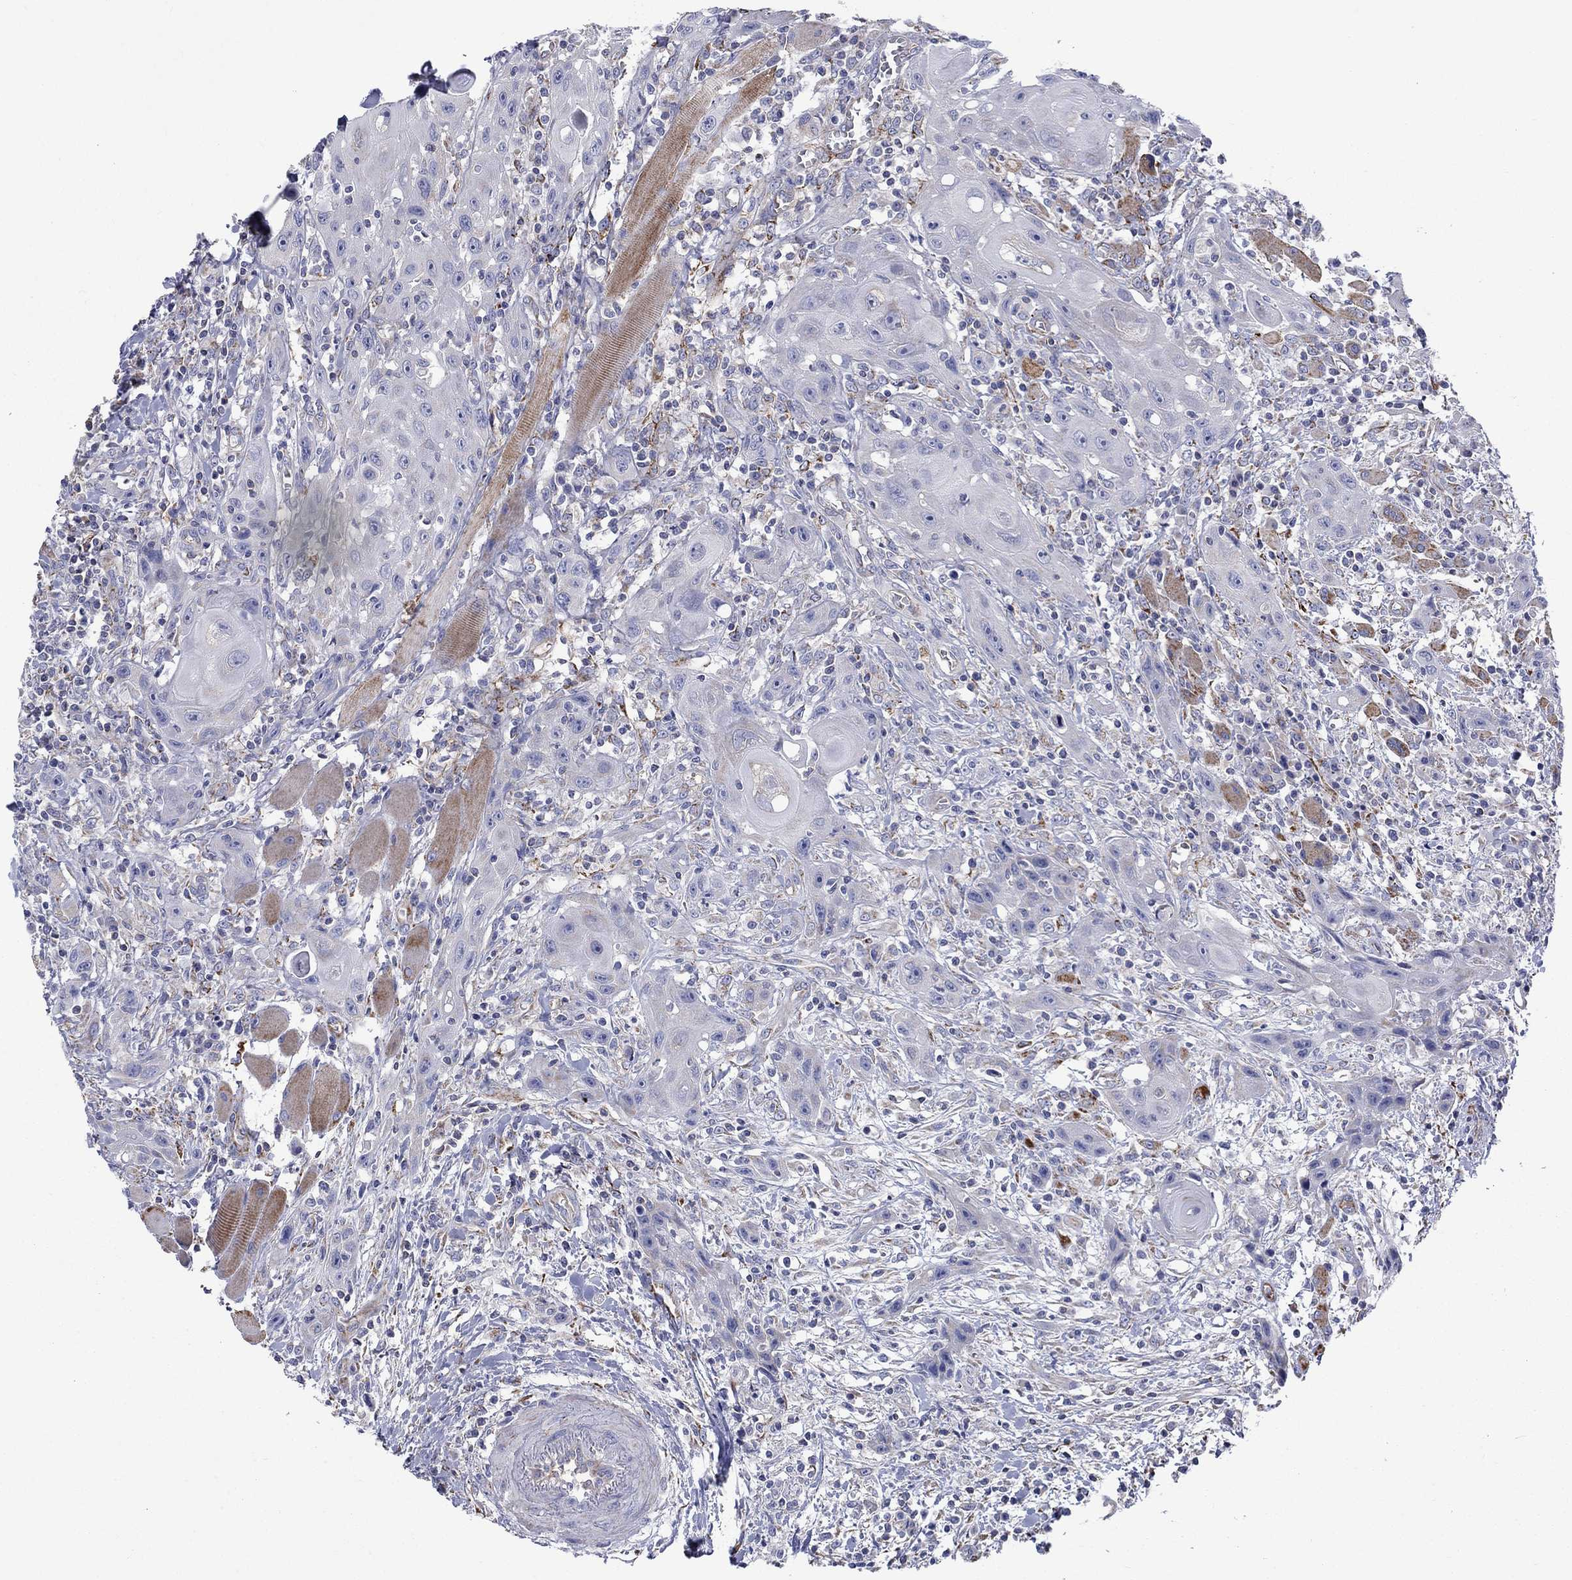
{"staining": {"intensity": "negative", "quantity": "none", "location": "none"}, "tissue": "head and neck cancer", "cell_type": "Tumor cells", "image_type": "cancer", "snomed": [{"axis": "morphology", "description": "Normal tissue, NOS"}, {"axis": "morphology", "description": "Squamous cell carcinoma, NOS"}, {"axis": "topography", "description": "Oral tissue"}, {"axis": "topography", "description": "Head-Neck"}], "caption": "IHC of human head and neck cancer displays no staining in tumor cells.", "gene": "CISD1", "patient": {"sex": "male", "age": 71}}